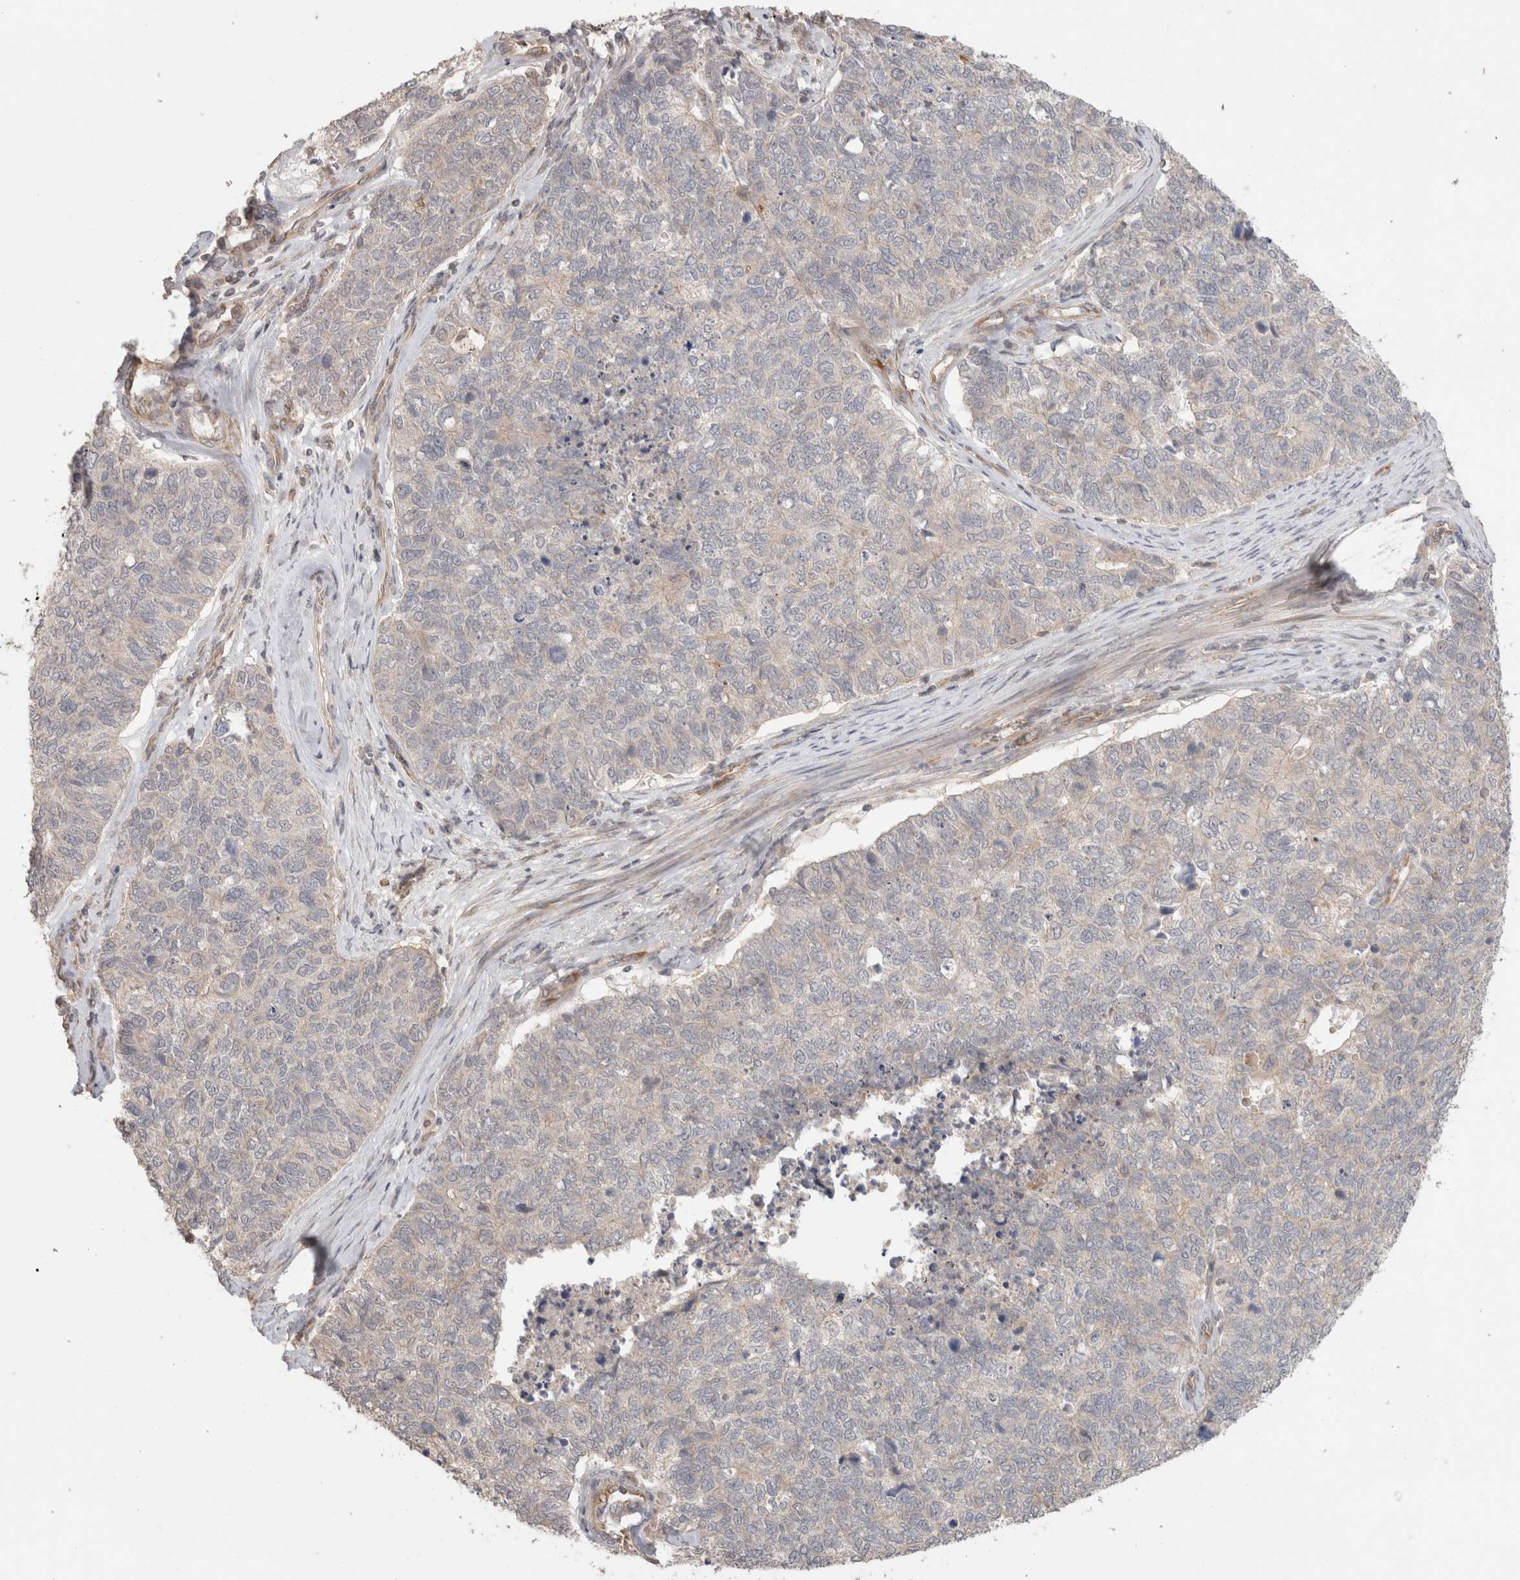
{"staining": {"intensity": "negative", "quantity": "none", "location": "none"}, "tissue": "cervical cancer", "cell_type": "Tumor cells", "image_type": "cancer", "snomed": [{"axis": "morphology", "description": "Squamous cell carcinoma, NOS"}, {"axis": "topography", "description": "Cervix"}], "caption": "IHC photomicrograph of neoplastic tissue: cervical squamous cell carcinoma stained with DAB displays no significant protein positivity in tumor cells. (Brightfield microscopy of DAB IHC at high magnification).", "gene": "HSPG2", "patient": {"sex": "female", "age": 63}}